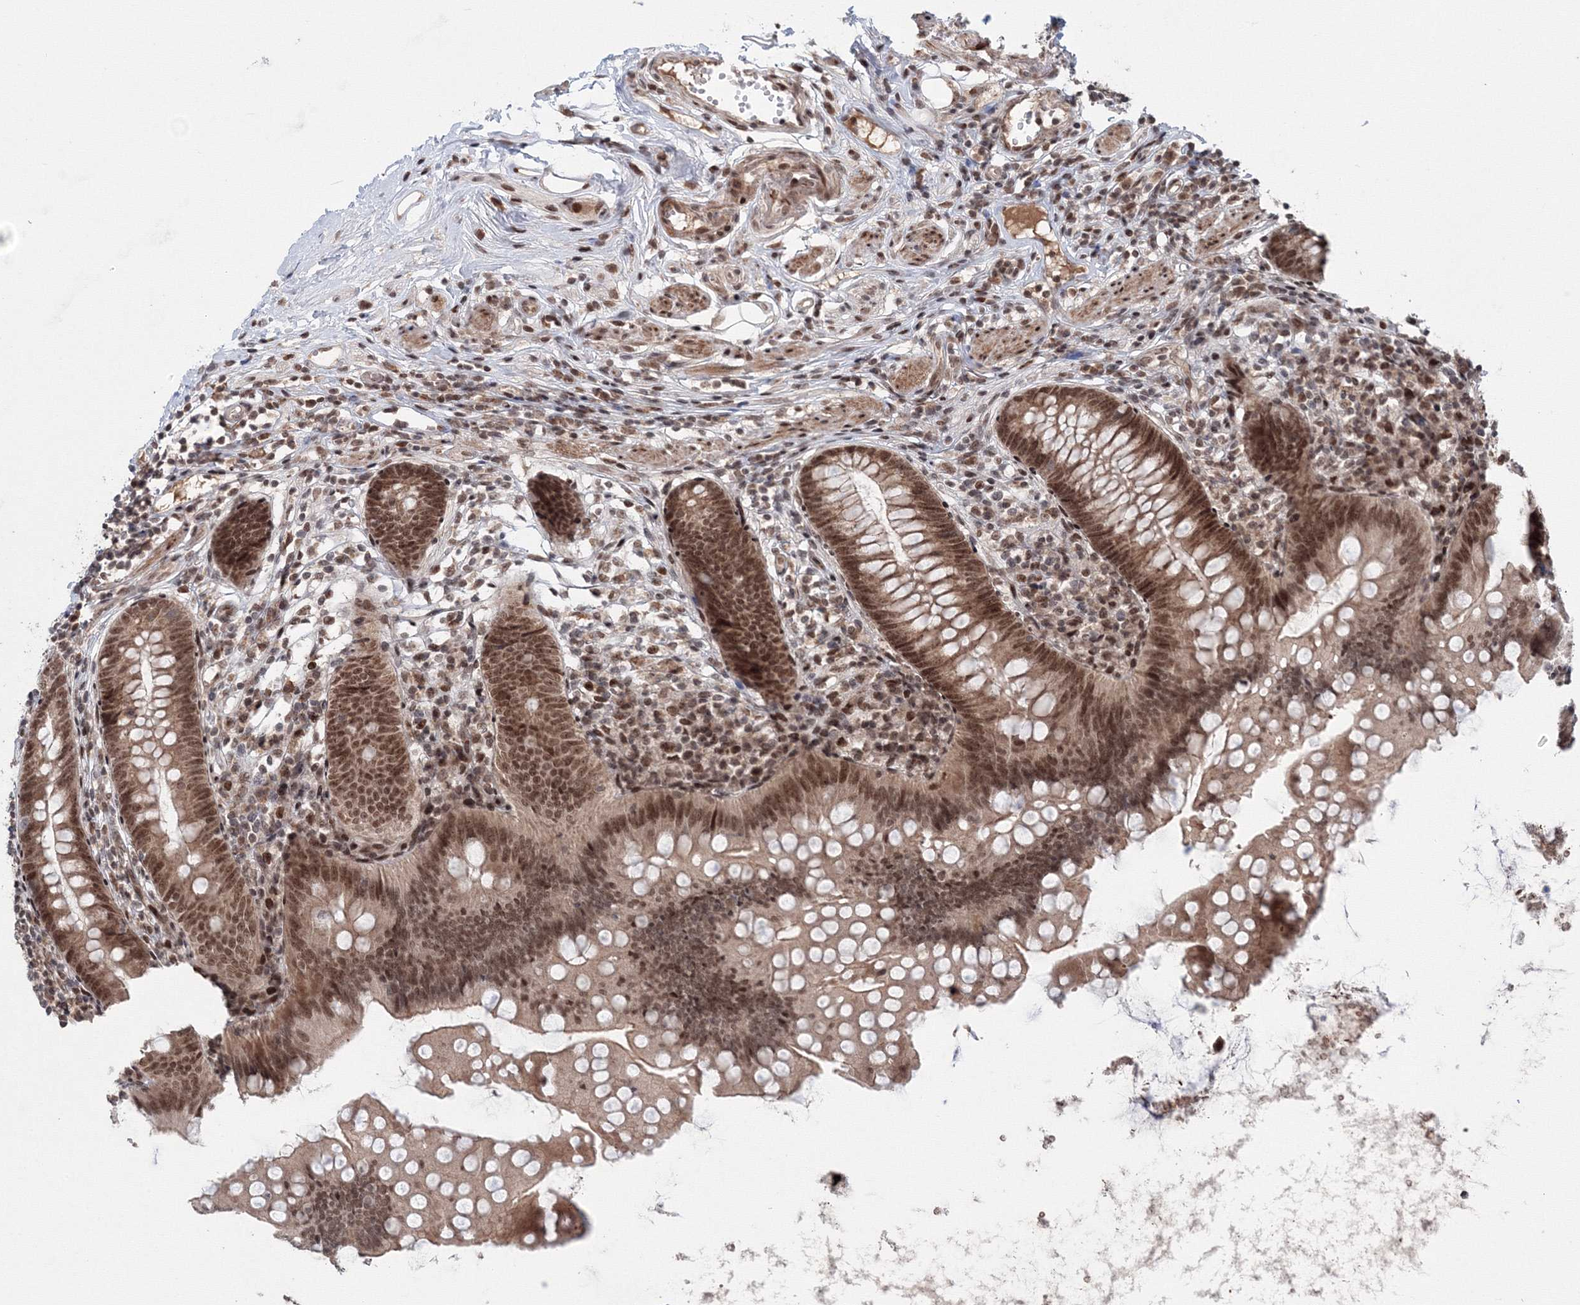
{"staining": {"intensity": "moderate", "quantity": ">75%", "location": "nuclear"}, "tissue": "appendix", "cell_type": "Glandular cells", "image_type": "normal", "snomed": [{"axis": "morphology", "description": "Normal tissue, NOS"}, {"axis": "topography", "description": "Appendix"}], "caption": "This histopathology image displays benign appendix stained with immunohistochemistry to label a protein in brown. The nuclear of glandular cells show moderate positivity for the protein. Nuclei are counter-stained blue.", "gene": "NOA1", "patient": {"sex": "female", "age": 62}}